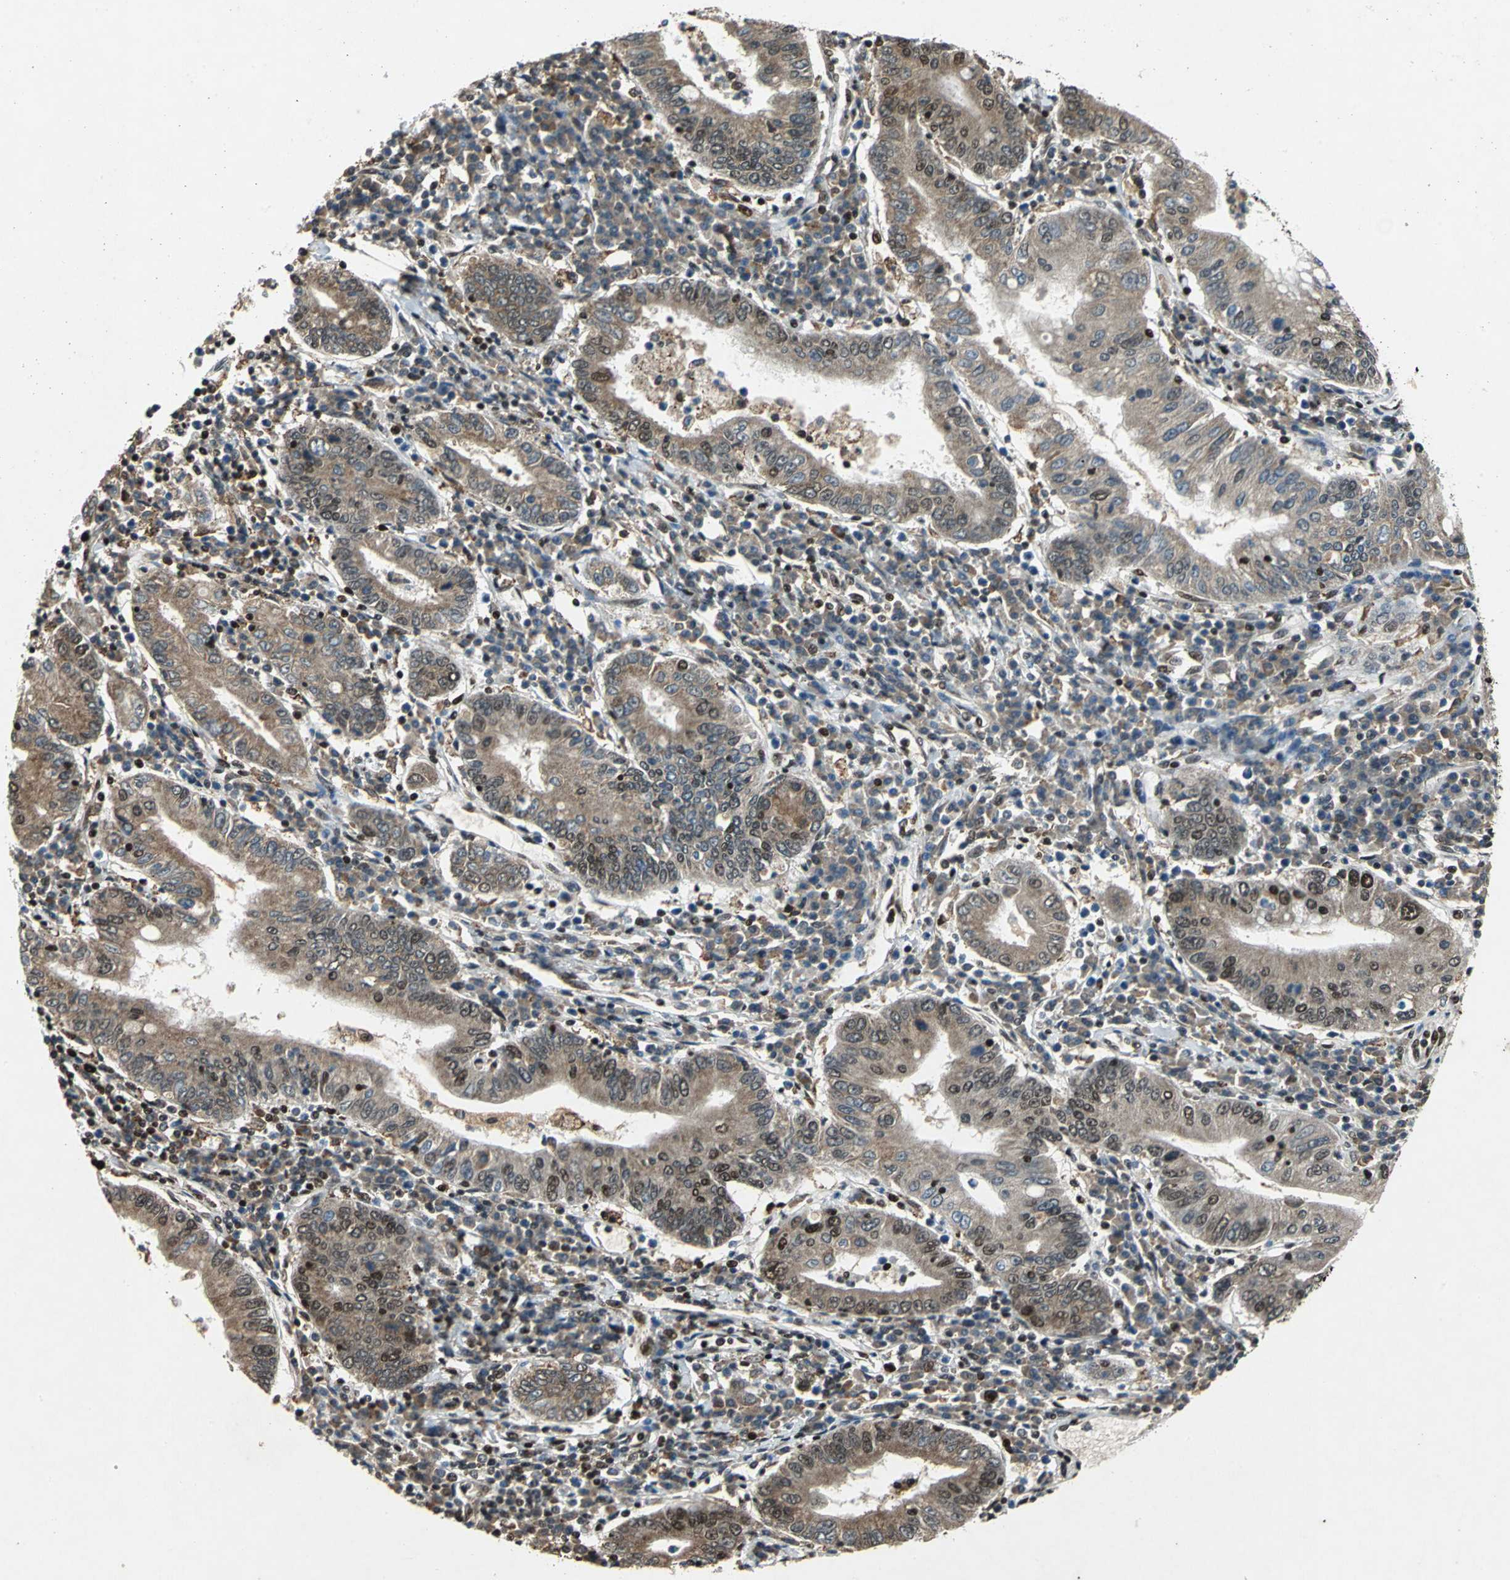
{"staining": {"intensity": "moderate", "quantity": "25%-75%", "location": "cytoplasmic/membranous,nuclear"}, "tissue": "stomach cancer", "cell_type": "Tumor cells", "image_type": "cancer", "snomed": [{"axis": "morphology", "description": "Normal tissue, NOS"}, {"axis": "morphology", "description": "Adenocarcinoma, NOS"}, {"axis": "topography", "description": "Esophagus"}, {"axis": "topography", "description": "Stomach, upper"}, {"axis": "topography", "description": "Peripheral nerve tissue"}], "caption": "A histopathology image of stomach cancer (adenocarcinoma) stained for a protein displays moderate cytoplasmic/membranous and nuclear brown staining in tumor cells.", "gene": "MTA2", "patient": {"sex": "male", "age": 62}}